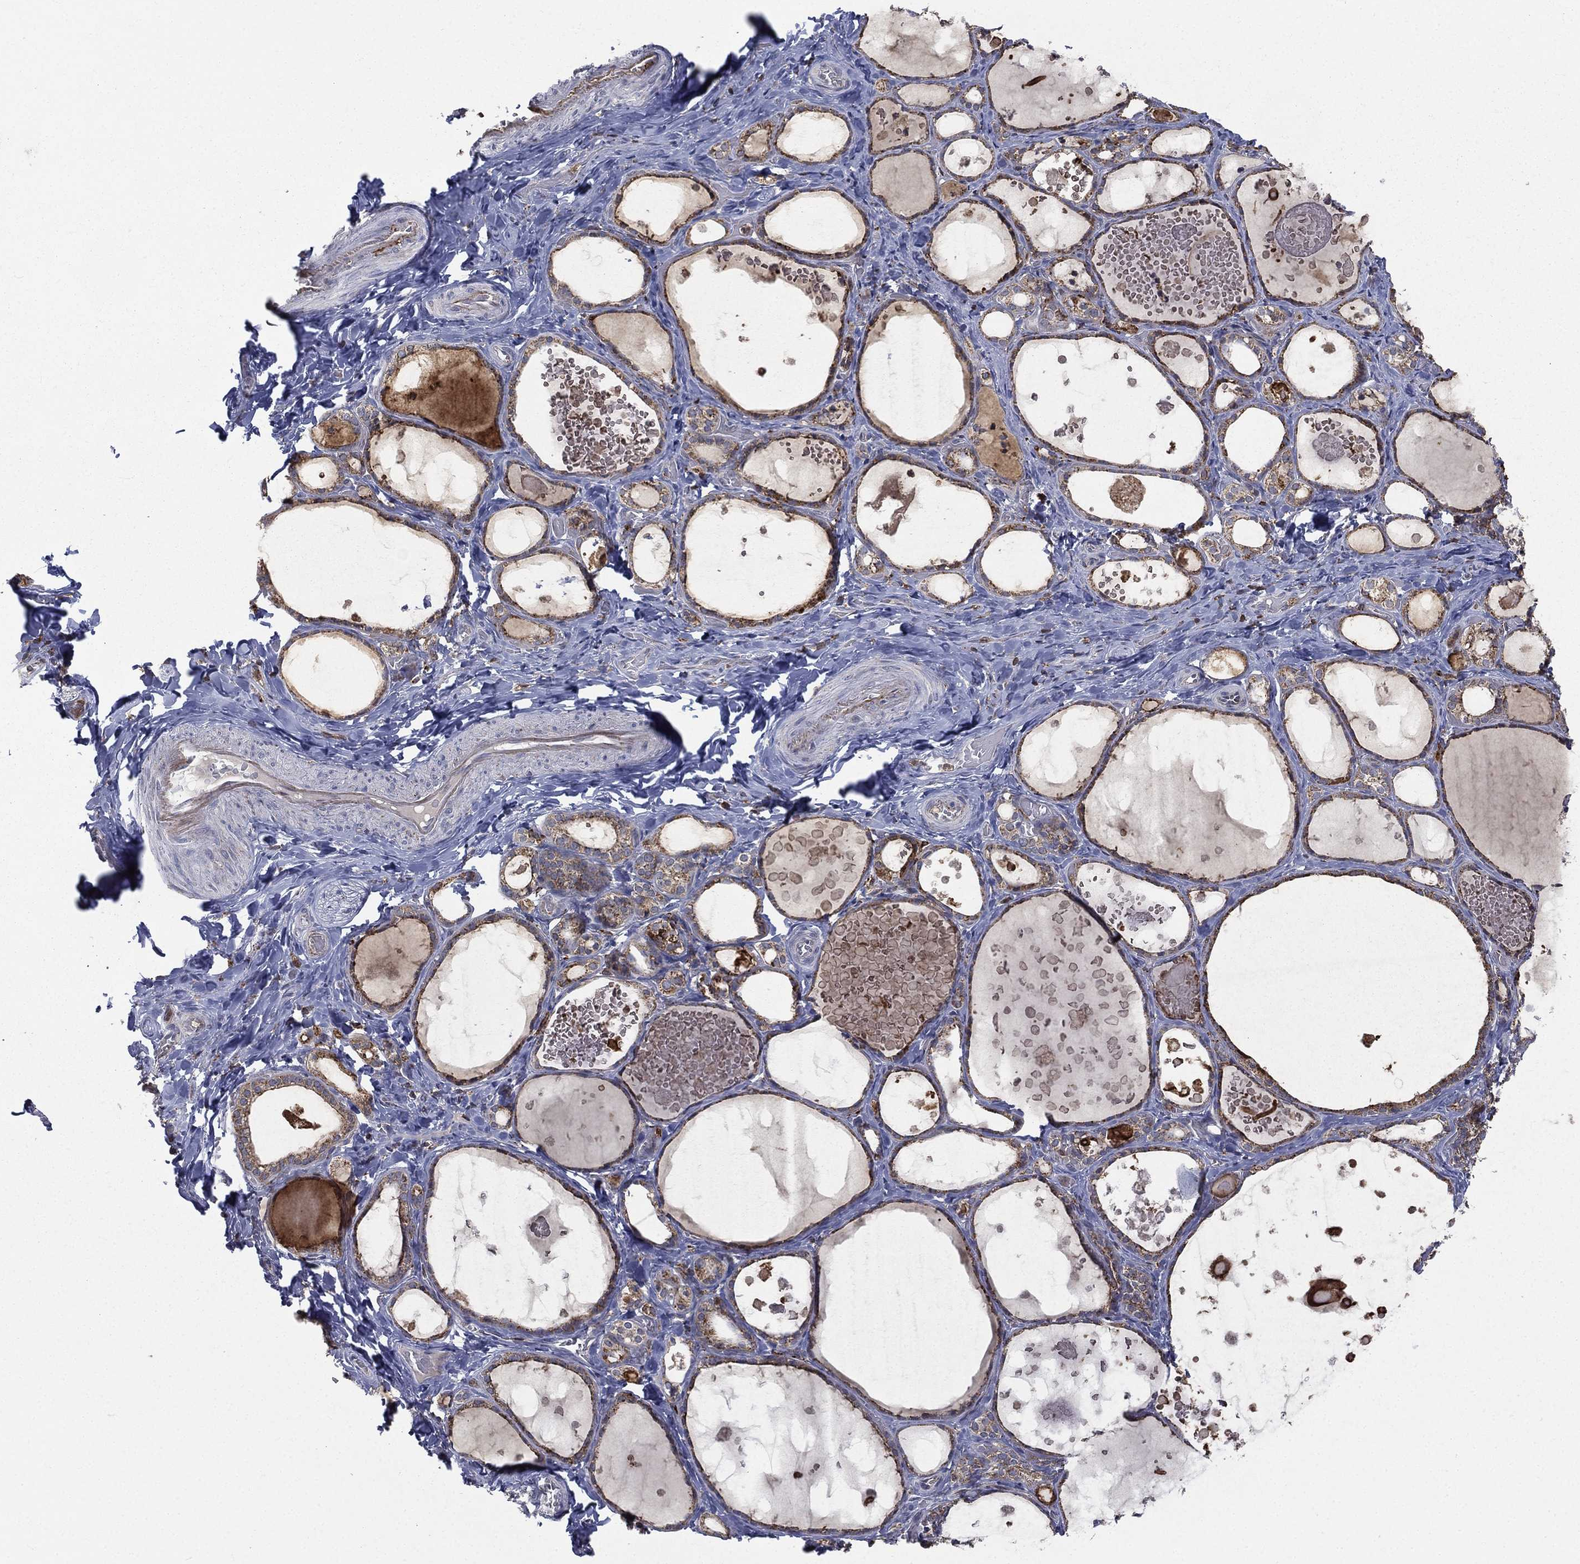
{"staining": {"intensity": "strong", "quantity": "25%-75%", "location": "cytoplasmic/membranous"}, "tissue": "thyroid gland", "cell_type": "Glandular cells", "image_type": "normal", "snomed": [{"axis": "morphology", "description": "Normal tissue, NOS"}, {"axis": "topography", "description": "Thyroid gland"}], "caption": "Protein expression analysis of benign human thyroid gland reveals strong cytoplasmic/membranous expression in about 25%-75% of glandular cells. Ihc stains the protein in brown and the nuclei are stained blue.", "gene": "RIN3", "patient": {"sex": "female", "age": 56}}